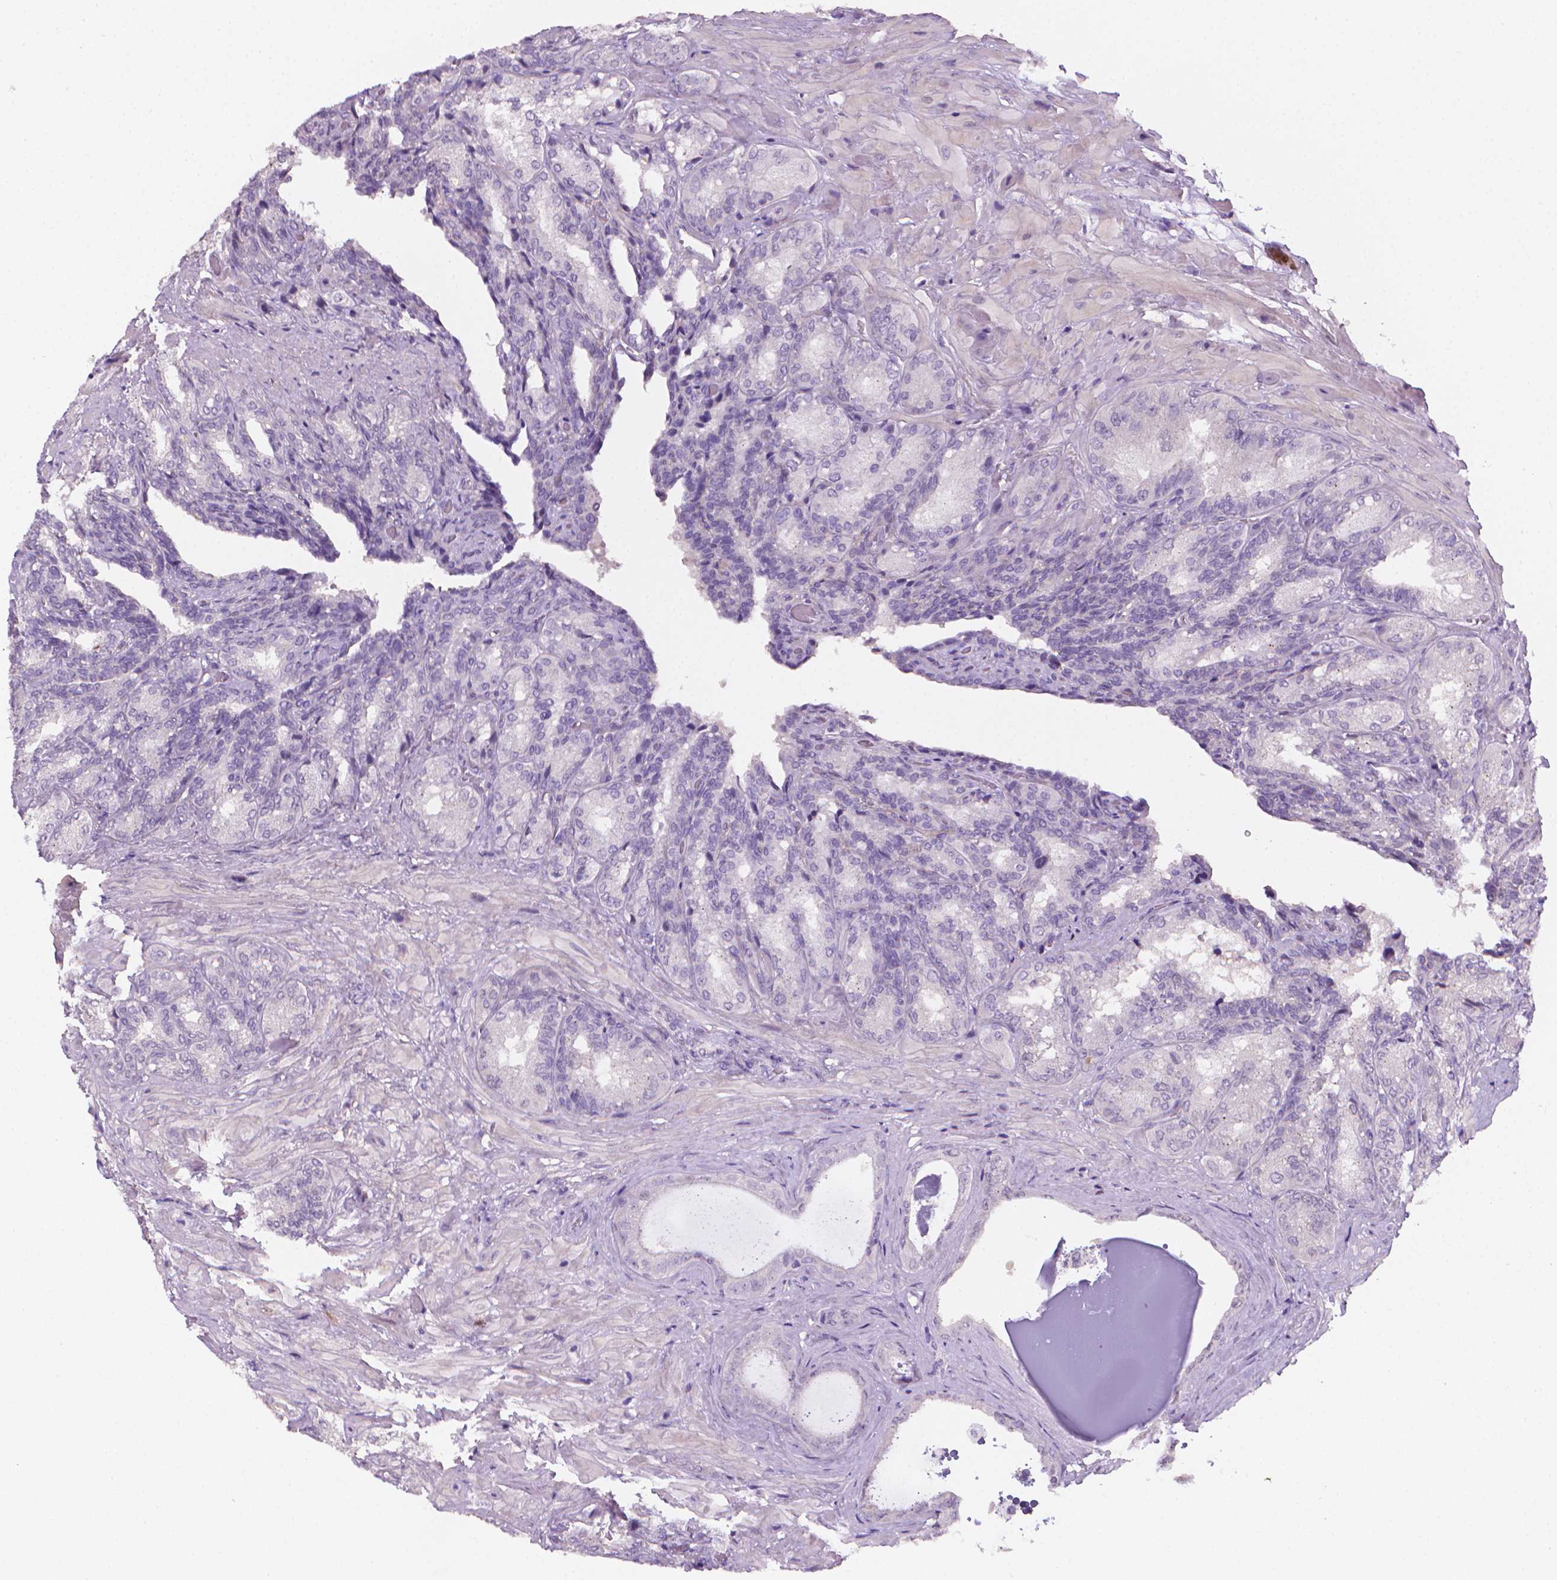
{"staining": {"intensity": "negative", "quantity": "none", "location": "none"}, "tissue": "seminal vesicle", "cell_type": "Glandular cells", "image_type": "normal", "snomed": [{"axis": "morphology", "description": "Normal tissue, NOS"}, {"axis": "topography", "description": "Seminal veicle"}], "caption": "High power microscopy photomicrograph of an IHC micrograph of benign seminal vesicle, revealing no significant positivity in glandular cells. (DAB immunohistochemistry (IHC), high magnification).", "gene": "NCAN", "patient": {"sex": "male", "age": 68}}